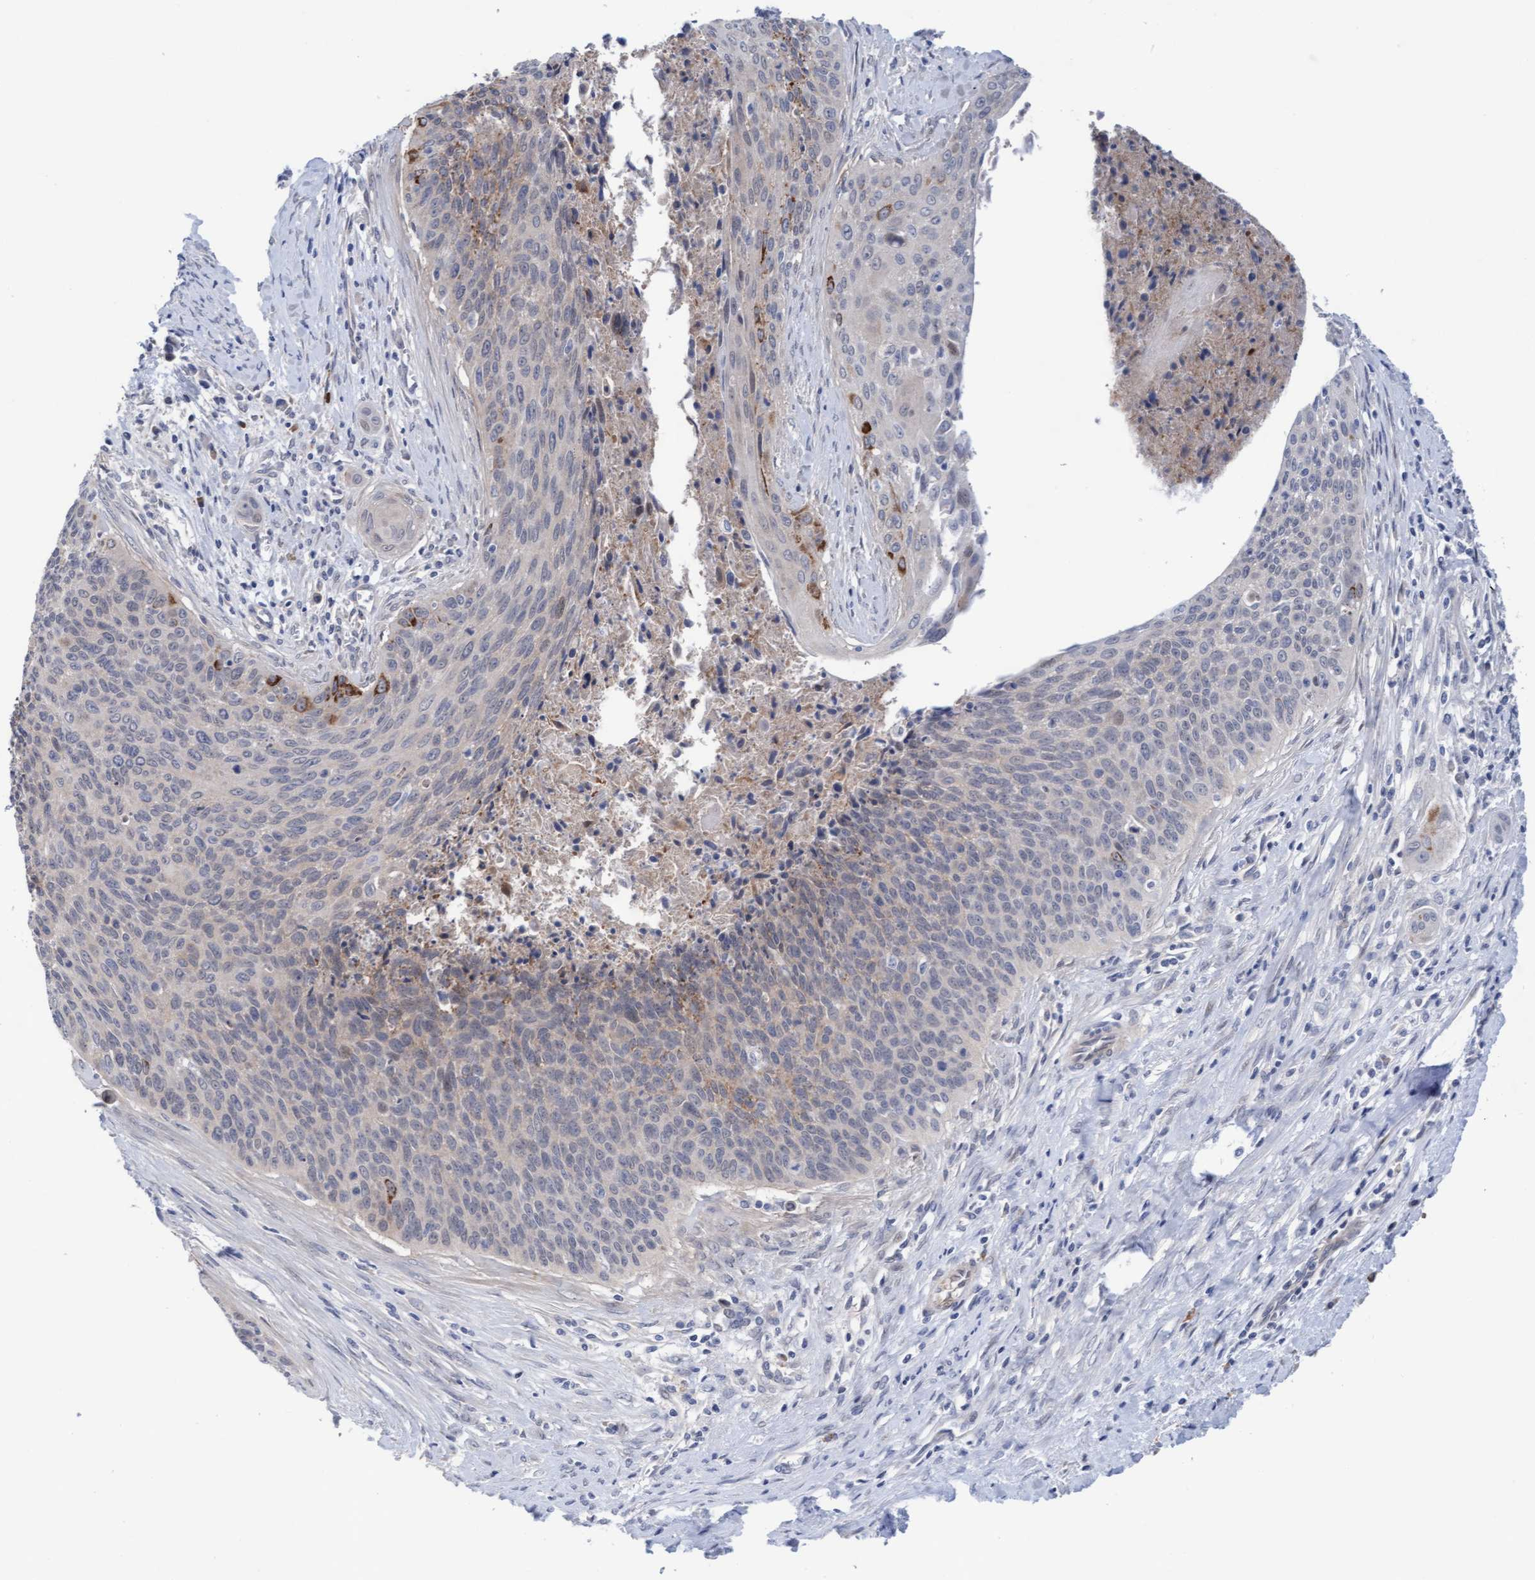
{"staining": {"intensity": "moderate", "quantity": "<25%", "location": "cytoplasmic/membranous"}, "tissue": "cervical cancer", "cell_type": "Tumor cells", "image_type": "cancer", "snomed": [{"axis": "morphology", "description": "Squamous cell carcinoma, NOS"}, {"axis": "topography", "description": "Cervix"}], "caption": "This is an image of IHC staining of cervical cancer (squamous cell carcinoma), which shows moderate expression in the cytoplasmic/membranous of tumor cells.", "gene": "PLCD1", "patient": {"sex": "female", "age": 55}}